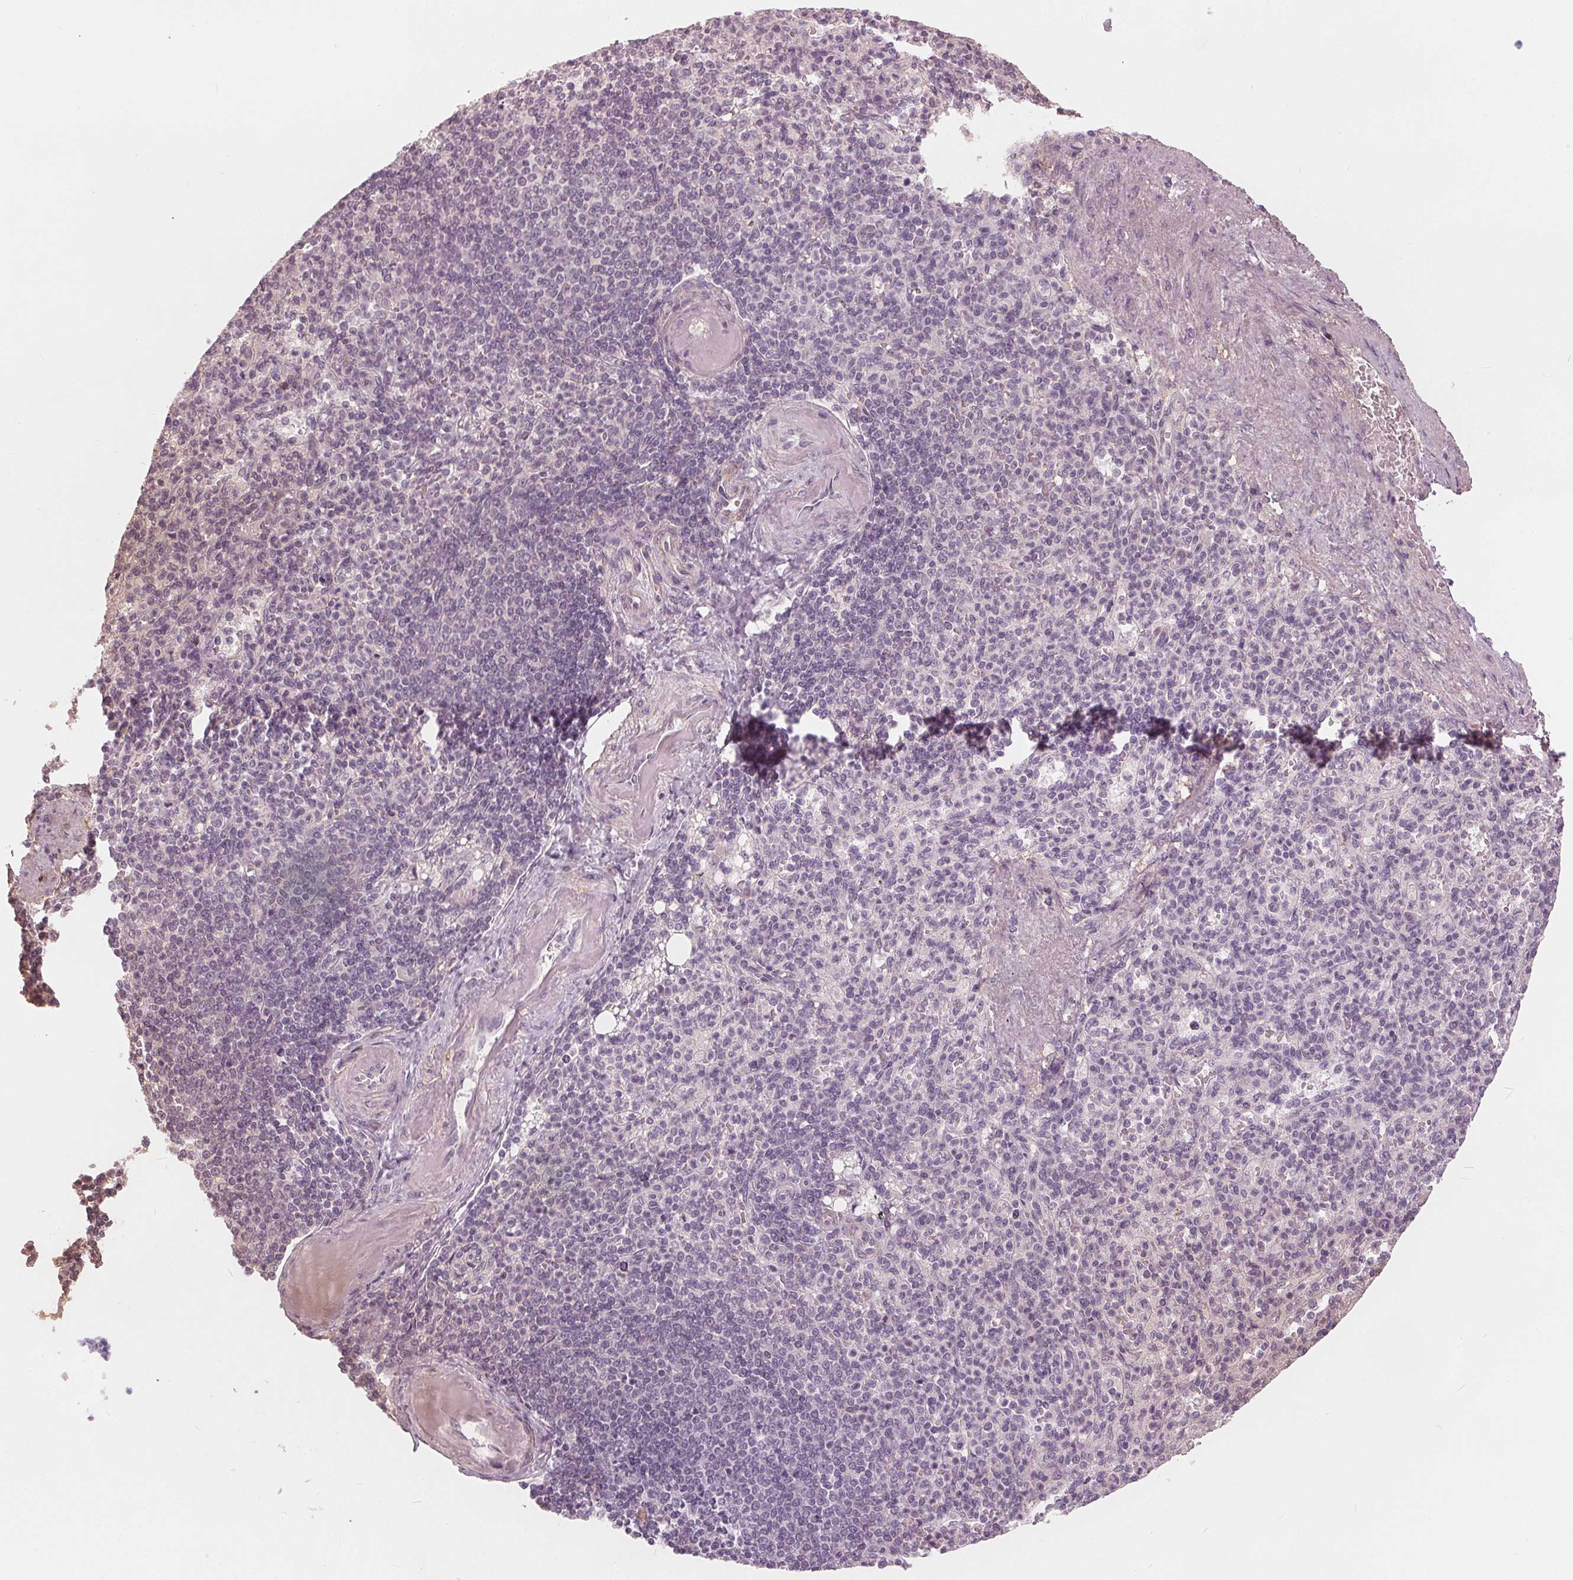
{"staining": {"intensity": "negative", "quantity": "none", "location": "none"}, "tissue": "spleen", "cell_type": "Cells in red pulp", "image_type": "normal", "snomed": [{"axis": "morphology", "description": "Normal tissue, NOS"}, {"axis": "topography", "description": "Spleen"}], "caption": "IHC of normal spleen displays no expression in cells in red pulp.", "gene": "KLK13", "patient": {"sex": "female", "age": 74}}